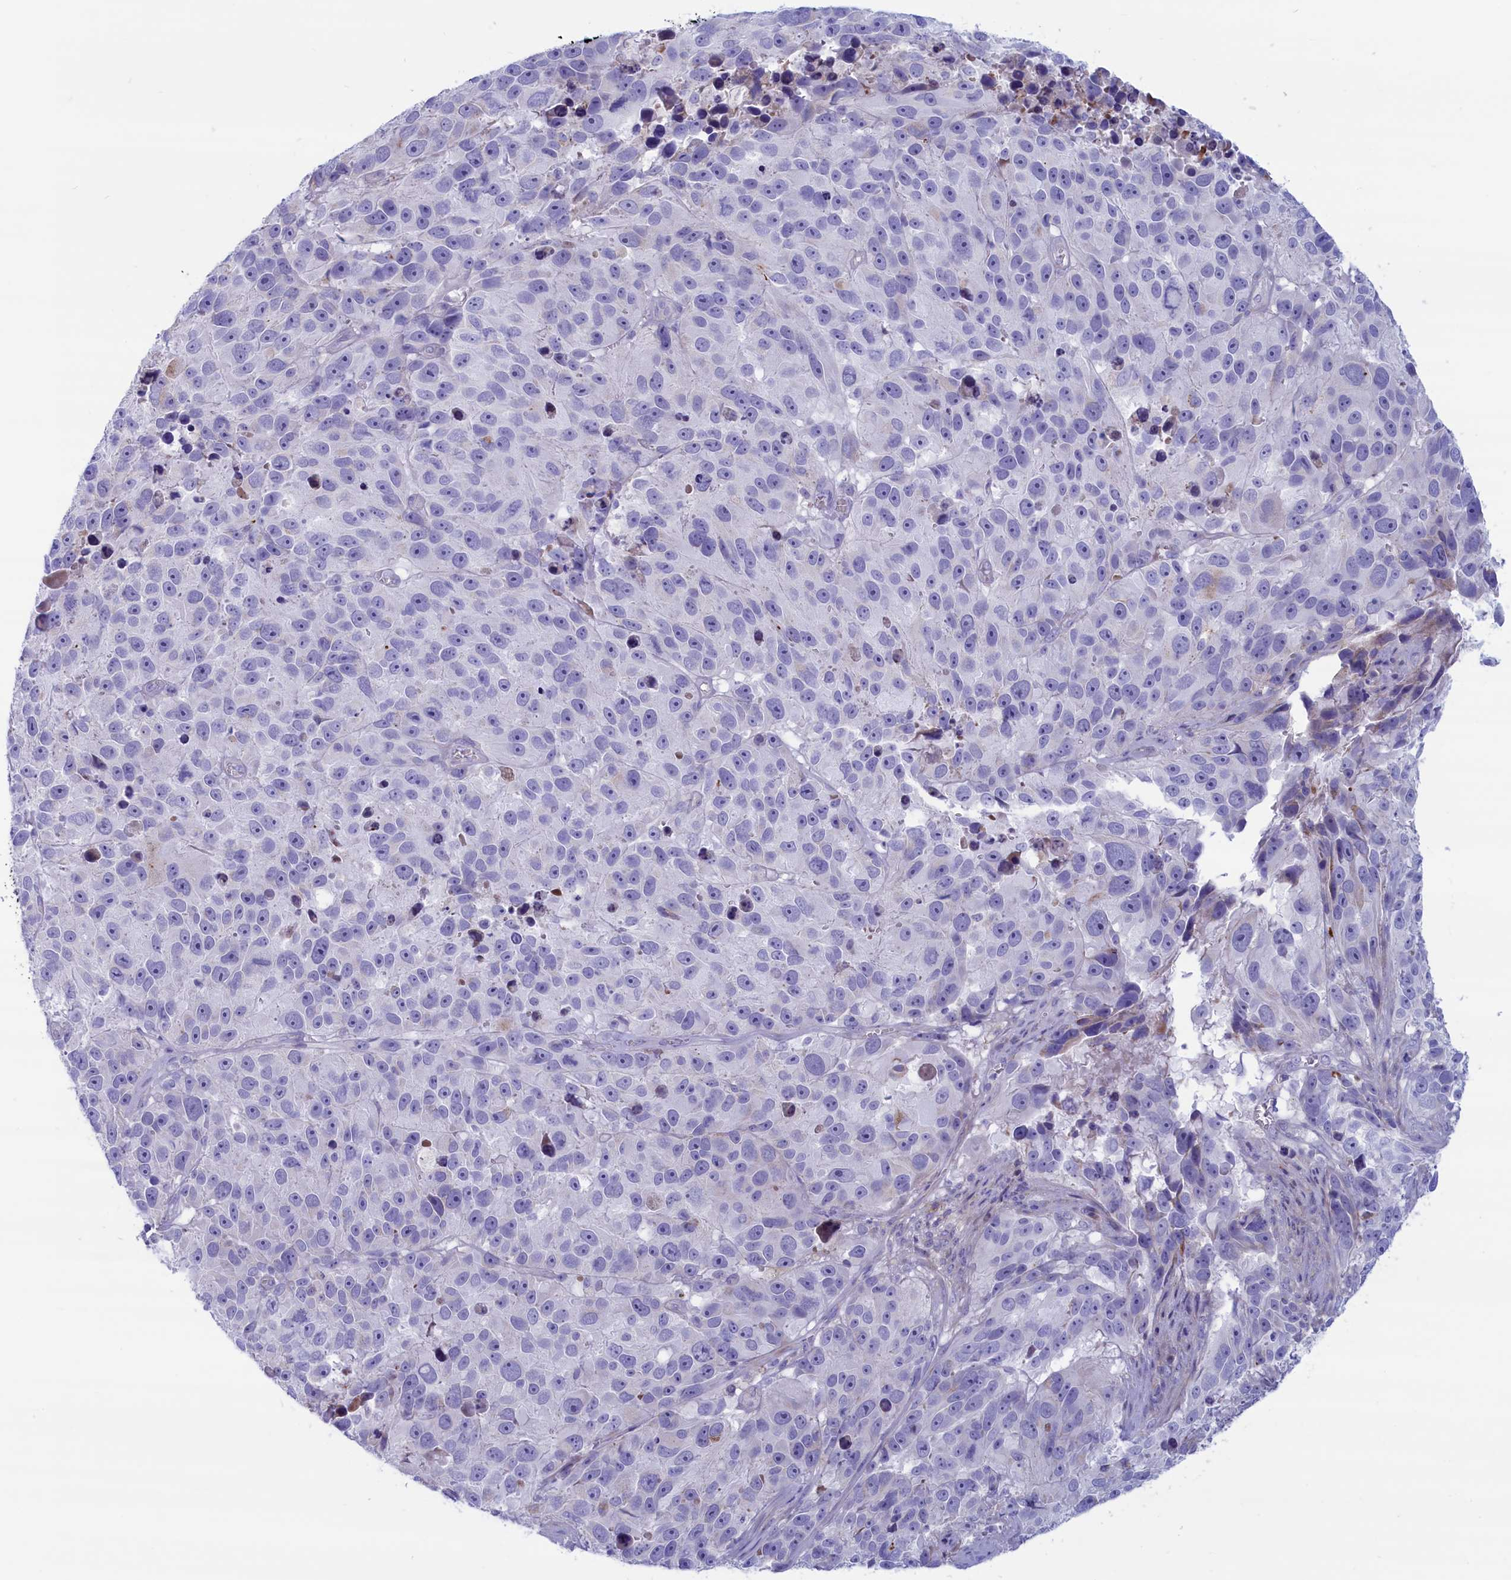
{"staining": {"intensity": "negative", "quantity": "none", "location": "none"}, "tissue": "melanoma", "cell_type": "Tumor cells", "image_type": "cancer", "snomed": [{"axis": "morphology", "description": "Malignant melanoma, NOS"}, {"axis": "topography", "description": "Skin"}], "caption": "Immunohistochemistry photomicrograph of neoplastic tissue: melanoma stained with DAB shows no significant protein positivity in tumor cells.", "gene": "MPV17L2", "patient": {"sex": "male", "age": 84}}